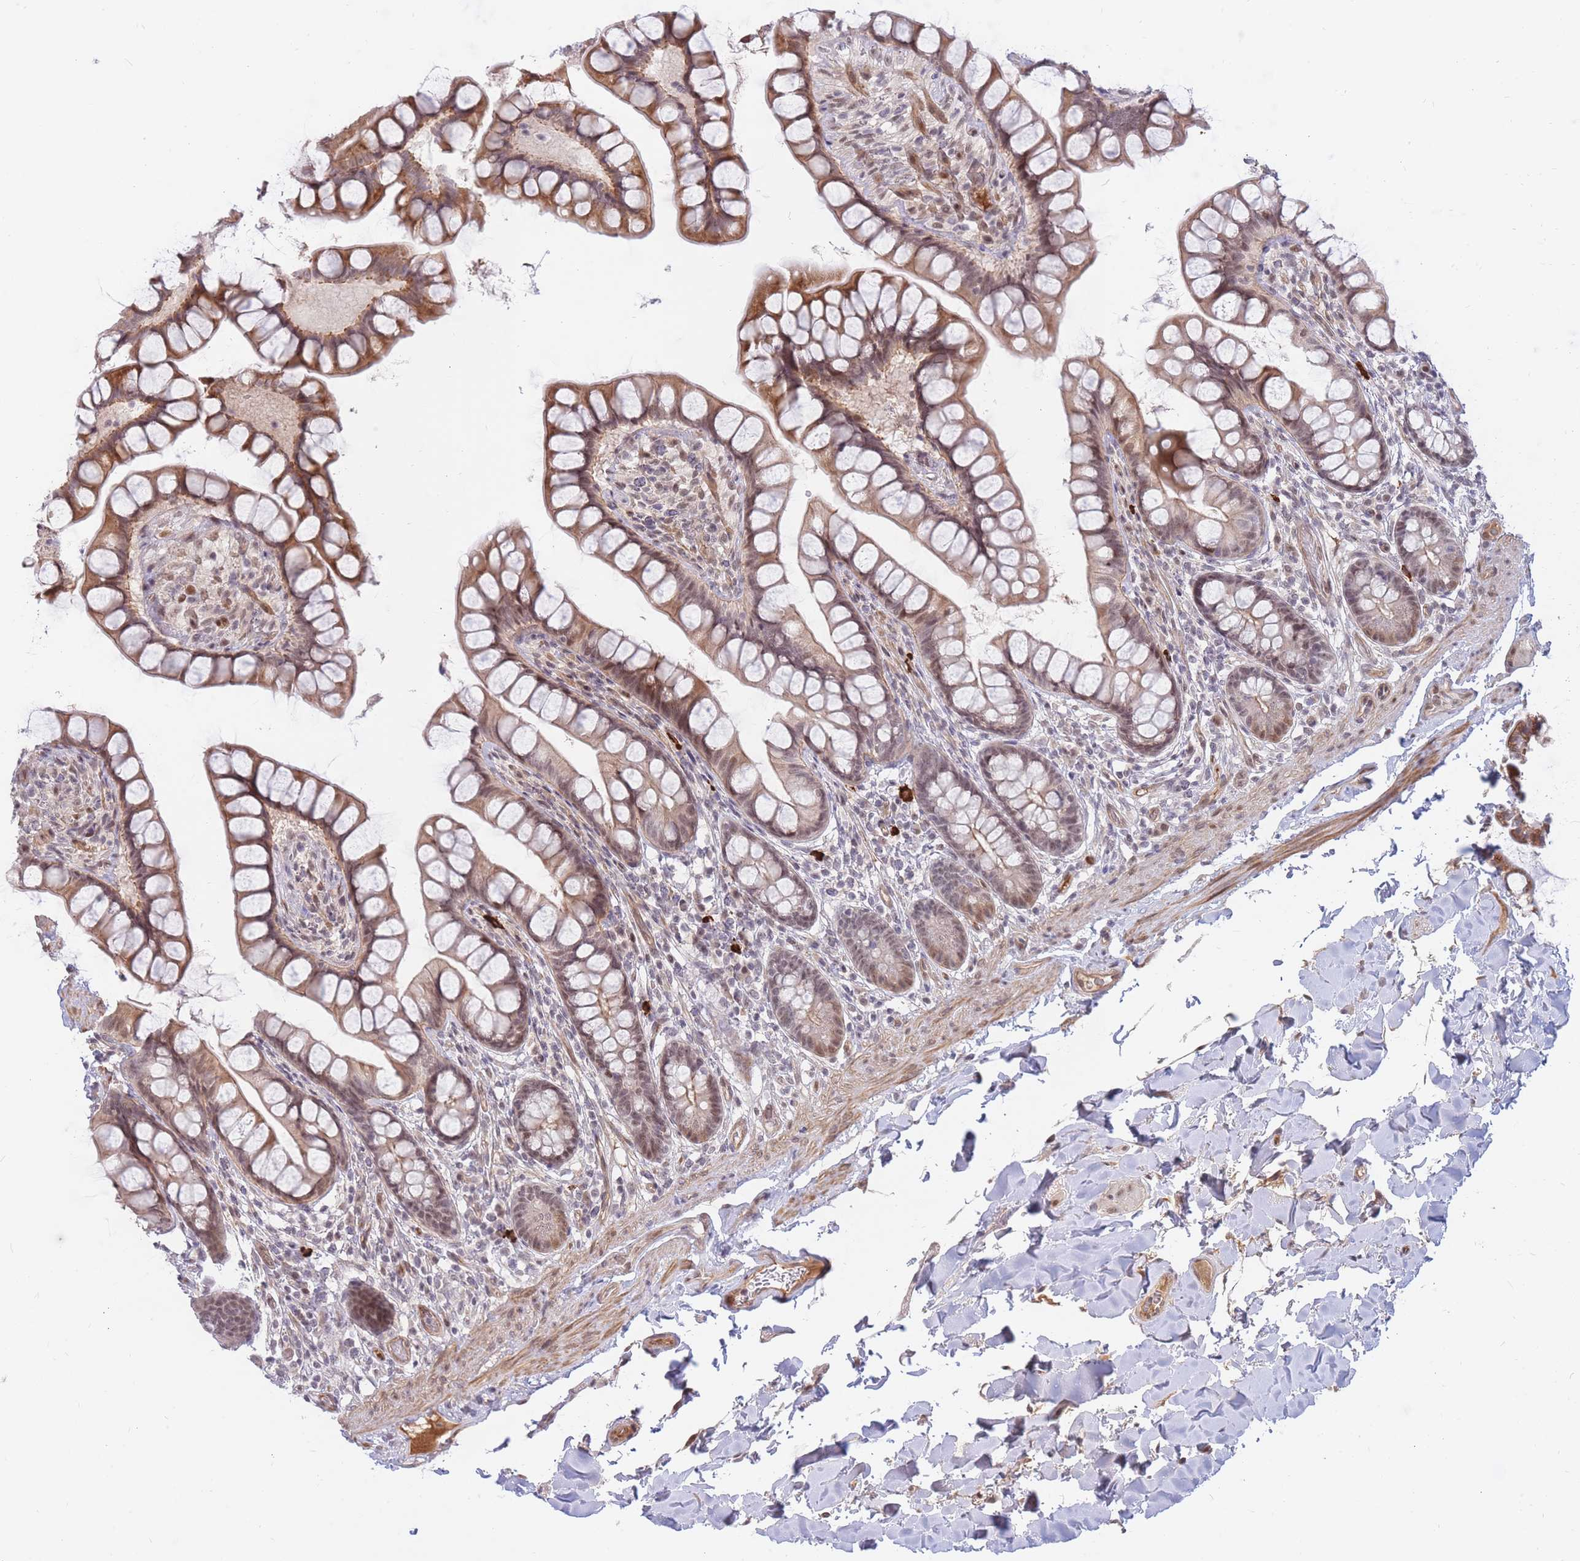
{"staining": {"intensity": "moderate", "quantity": ">75%", "location": "cytoplasmic/membranous,nuclear"}, "tissue": "small intestine", "cell_type": "Glandular cells", "image_type": "normal", "snomed": [{"axis": "morphology", "description": "Normal tissue, NOS"}, {"axis": "topography", "description": "Small intestine"}], "caption": "A brown stain shows moderate cytoplasmic/membranous,nuclear expression of a protein in glandular cells of benign human small intestine. Immunohistochemistry (ihc) stains the protein of interest in brown and the nuclei are stained blue.", "gene": "ERICH6B", "patient": {"sex": "male", "age": 70}}